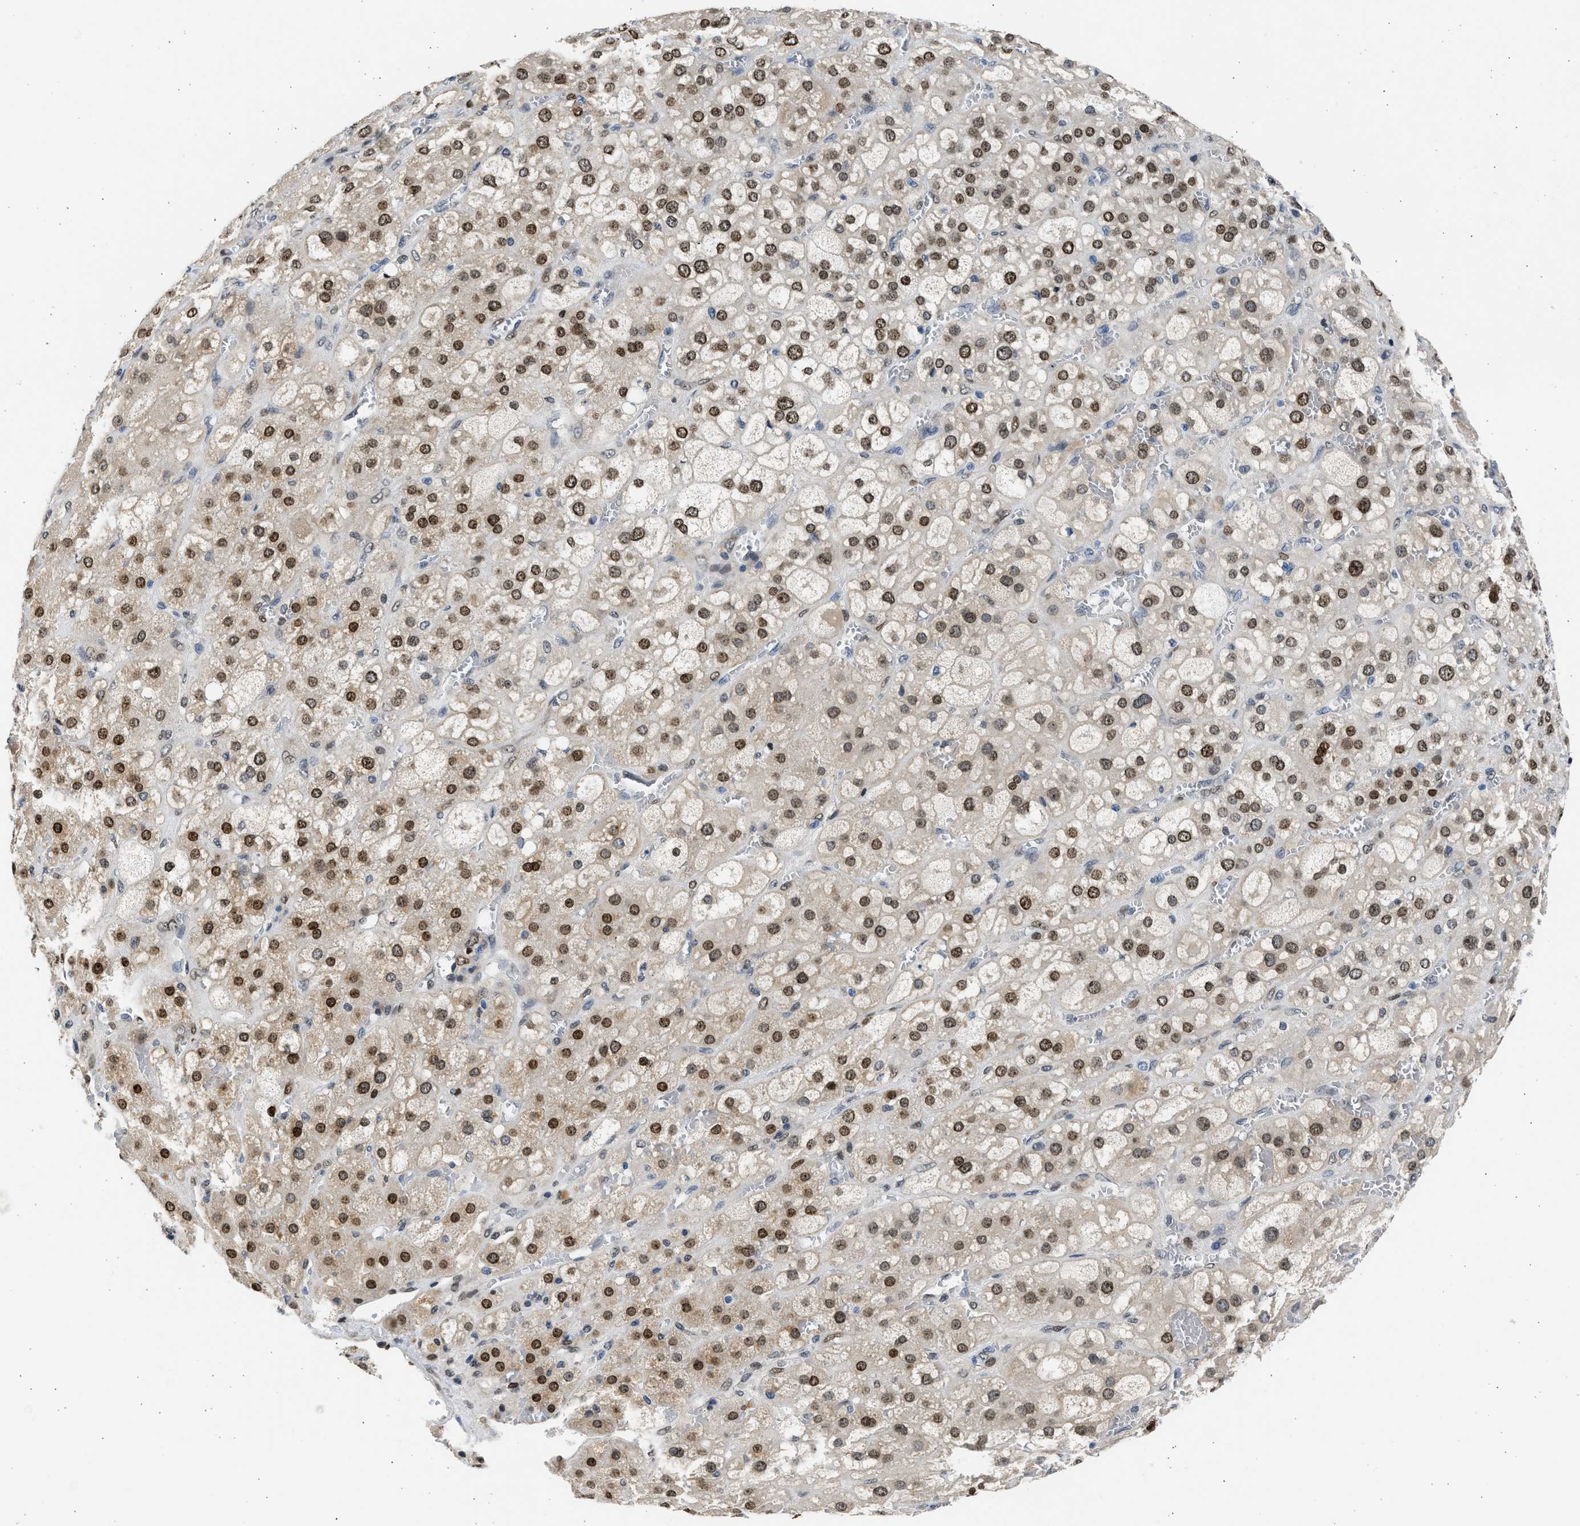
{"staining": {"intensity": "strong", "quantity": ">75%", "location": "nuclear"}, "tissue": "adrenal gland", "cell_type": "Glandular cells", "image_type": "normal", "snomed": [{"axis": "morphology", "description": "Normal tissue, NOS"}, {"axis": "topography", "description": "Adrenal gland"}], "caption": "DAB (3,3'-diaminobenzidine) immunohistochemical staining of benign adrenal gland shows strong nuclear protein staining in about >75% of glandular cells. (DAB (3,3'-diaminobenzidine) = brown stain, brightfield microscopy at high magnification).", "gene": "HMGN3", "patient": {"sex": "female", "age": 47}}